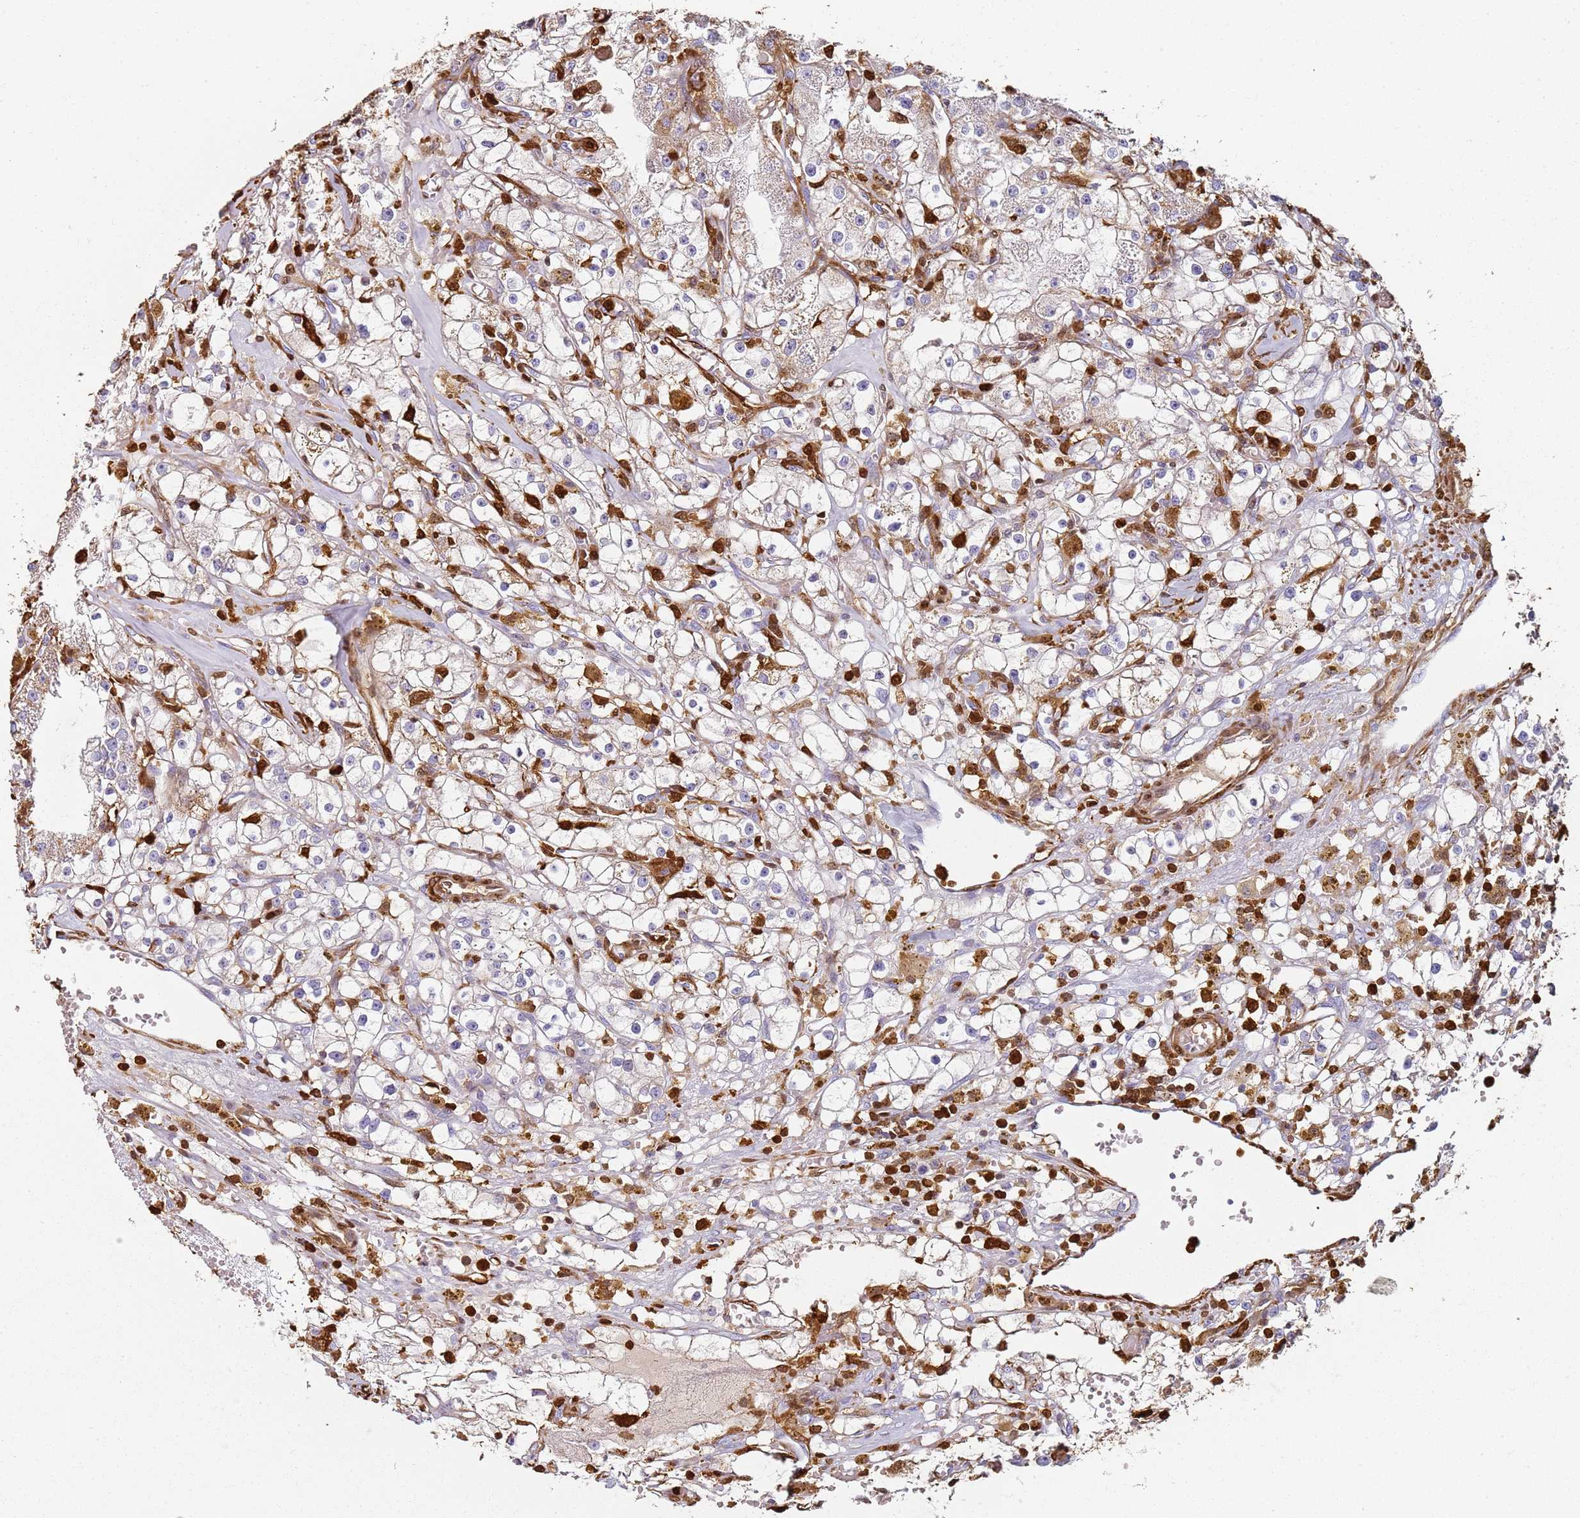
{"staining": {"intensity": "negative", "quantity": "none", "location": "none"}, "tissue": "renal cancer", "cell_type": "Tumor cells", "image_type": "cancer", "snomed": [{"axis": "morphology", "description": "Adenocarcinoma, NOS"}, {"axis": "topography", "description": "Kidney"}], "caption": "The histopathology image reveals no significant staining in tumor cells of renal cancer.", "gene": "S100A4", "patient": {"sex": "male", "age": 56}}